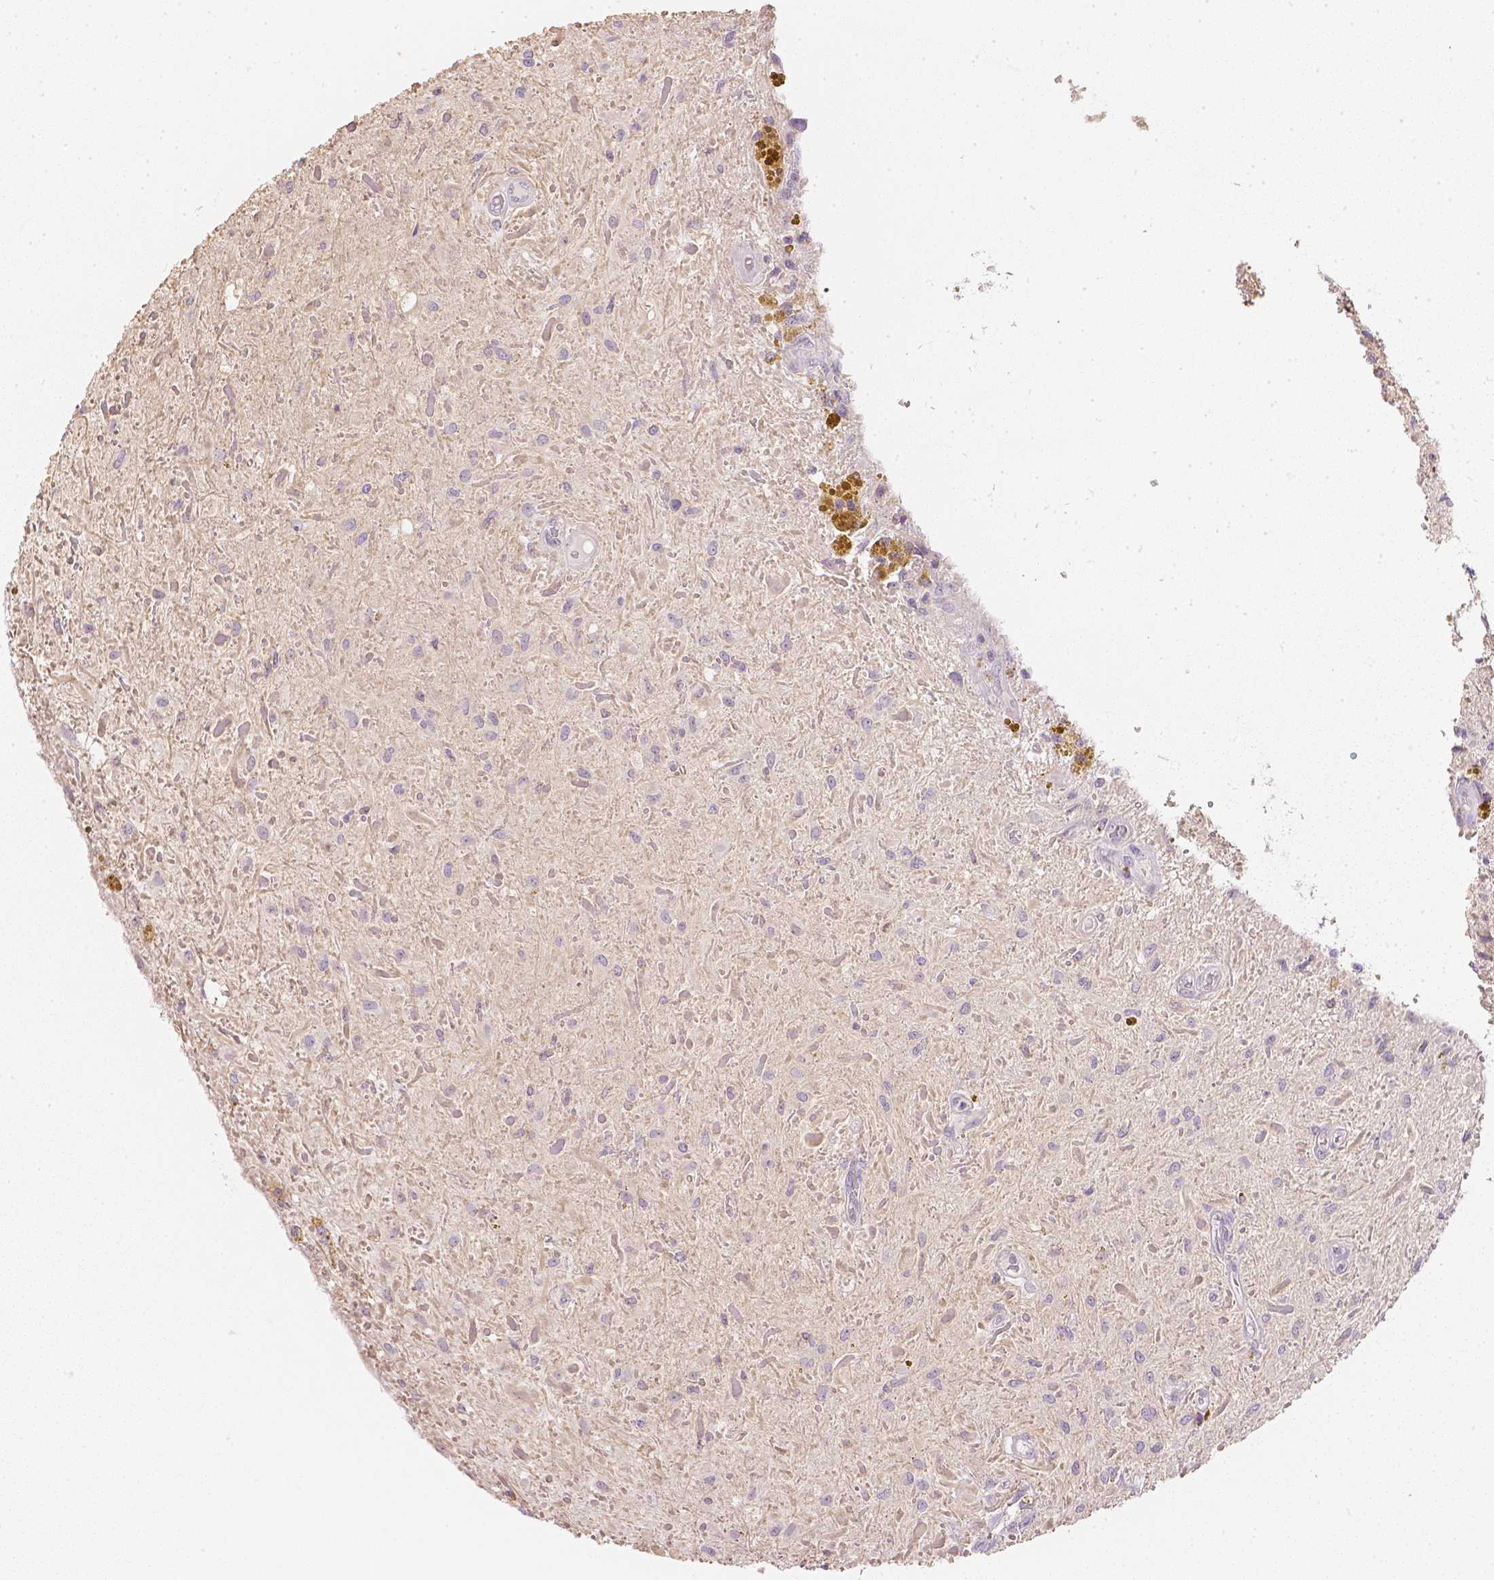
{"staining": {"intensity": "negative", "quantity": "none", "location": "none"}, "tissue": "glioma", "cell_type": "Tumor cells", "image_type": "cancer", "snomed": [{"axis": "morphology", "description": "Glioma, malignant, Low grade"}, {"axis": "topography", "description": "Cerebellum"}], "caption": "DAB immunohistochemical staining of human malignant glioma (low-grade) shows no significant expression in tumor cells. (IHC, brightfield microscopy, high magnification).", "gene": "NVL", "patient": {"sex": "female", "age": 14}}